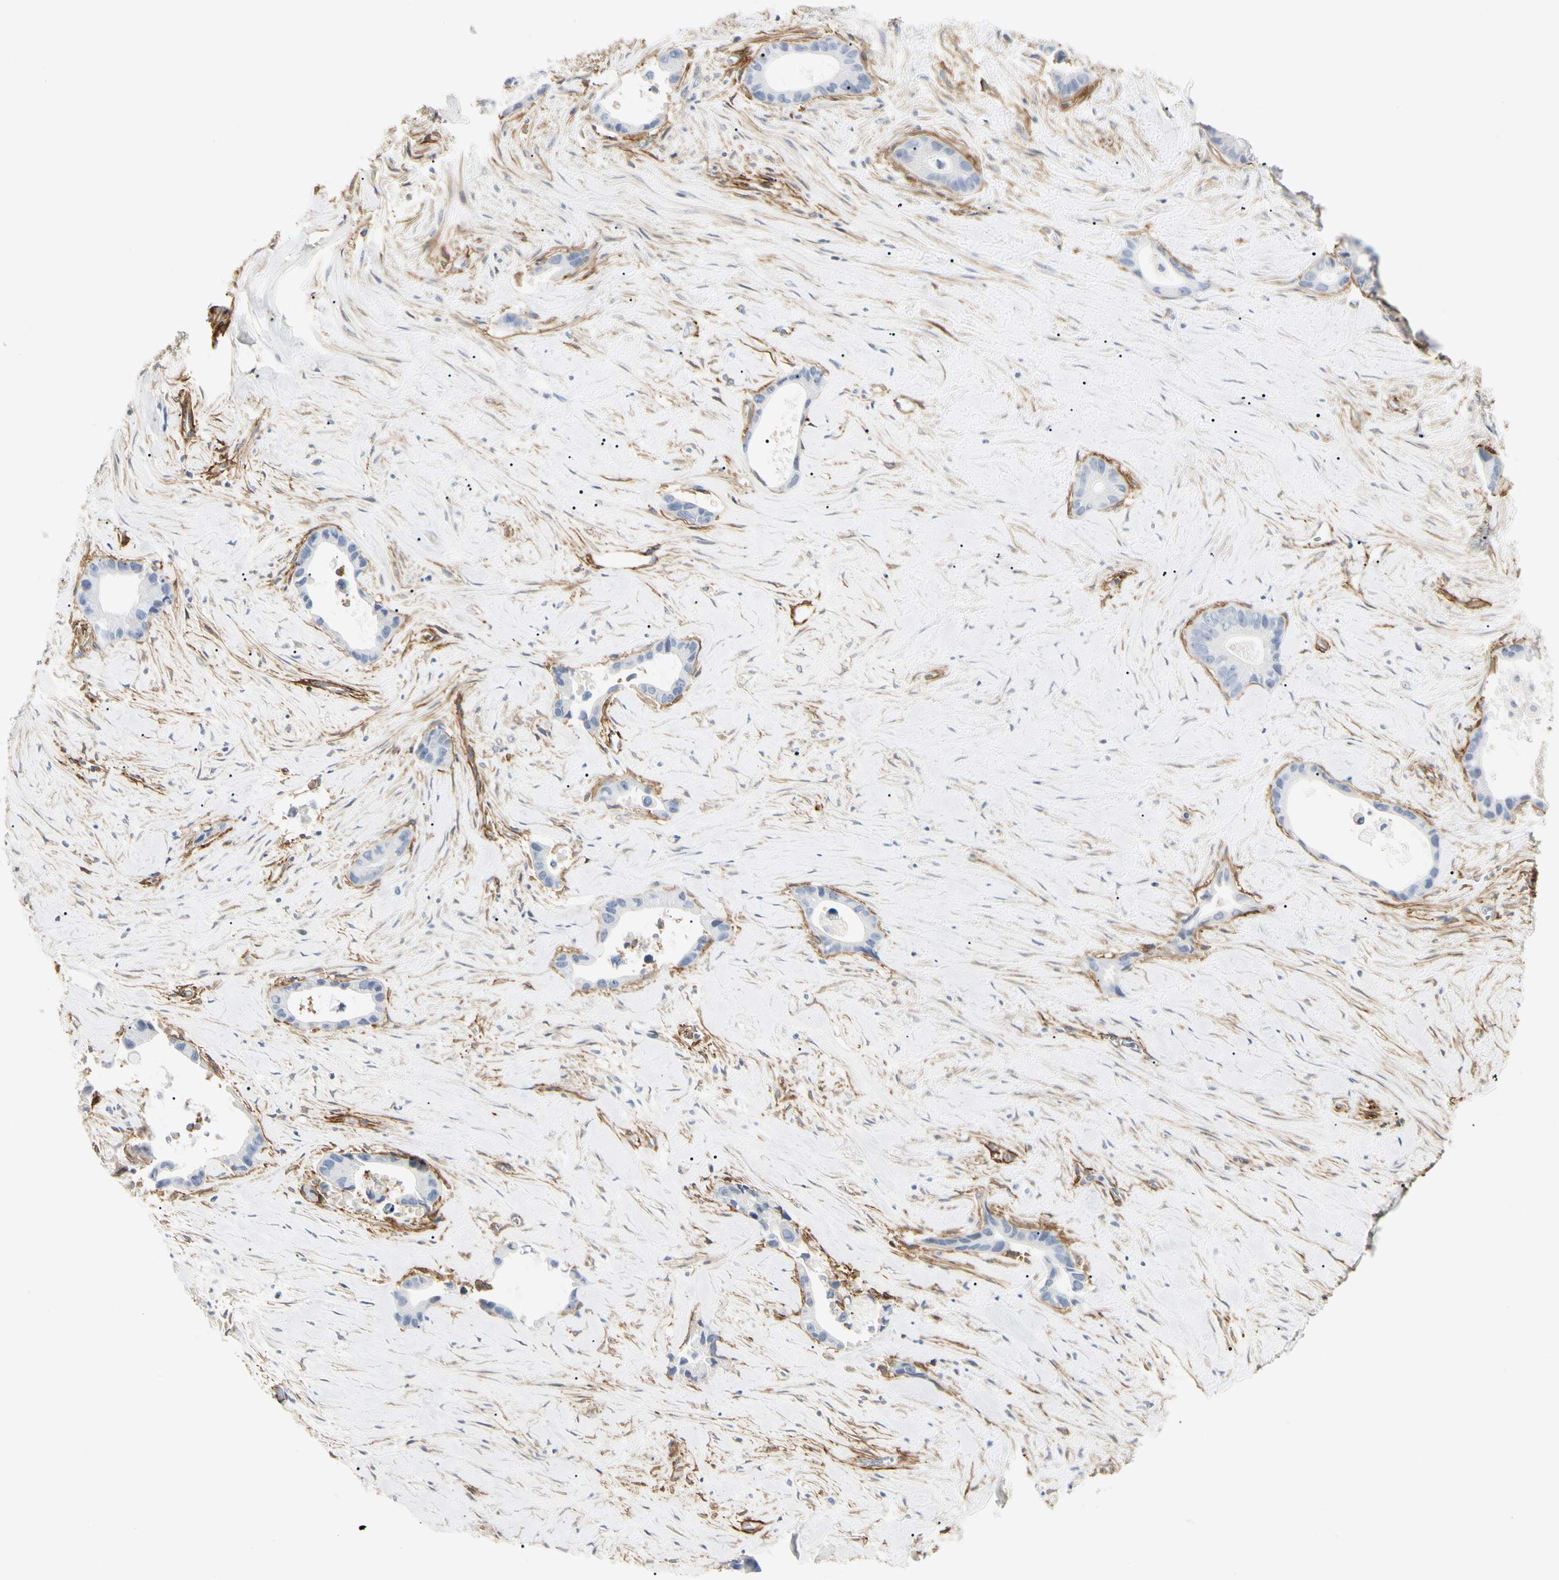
{"staining": {"intensity": "negative", "quantity": "none", "location": "none"}, "tissue": "liver cancer", "cell_type": "Tumor cells", "image_type": "cancer", "snomed": [{"axis": "morphology", "description": "Cholangiocarcinoma"}, {"axis": "topography", "description": "Liver"}], "caption": "DAB (3,3'-diaminobenzidine) immunohistochemical staining of cholangiocarcinoma (liver) displays no significant expression in tumor cells.", "gene": "GGT5", "patient": {"sex": "female", "age": 55}}